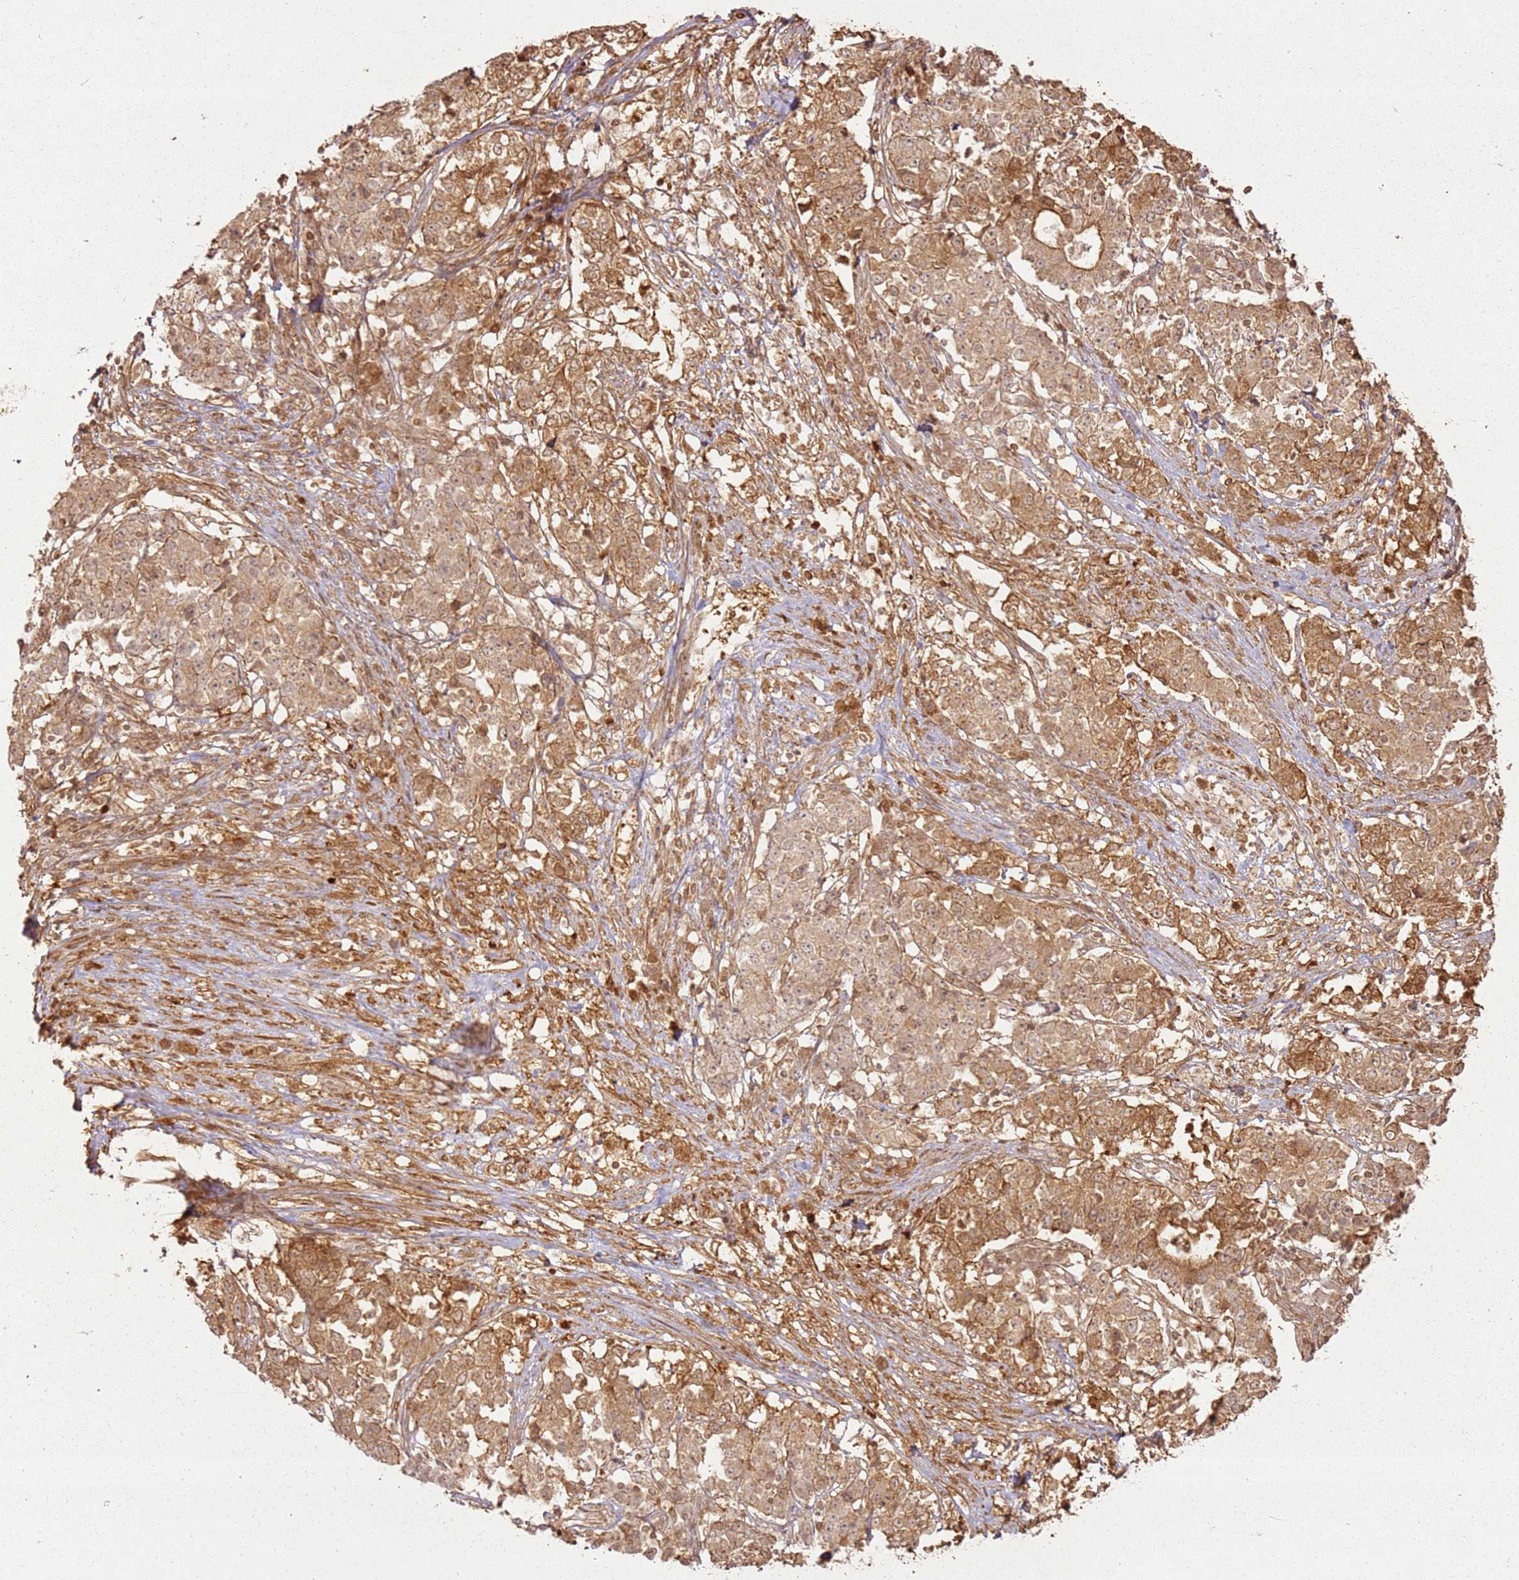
{"staining": {"intensity": "moderate", "quantity": ">75%", "location": "cytoplasmic/membranous"}, "tissue": "stomach cancer", "cell_type": "Tumor cells", "image_type": "cancer", "snomed": [{"axis": "morphology", "description": "Adenocarcinoma, NOS"}, {"axis": "topography", "description": "Stomach"}], "caption": "Immunohistochemical staining of adenocarcinoma (stomach) exhibits medium levels of moderate cytoplasmic/membranous protein positivity in about >75% of tumor cells. (Stains: DAB (3,3'-diaminobenzidine) in brown, nuclei in blue, Microscopy: brightfield microscopy at high magnification).", "gene": "ZNF776", "patient": {"sex": "male", "age": 59}}